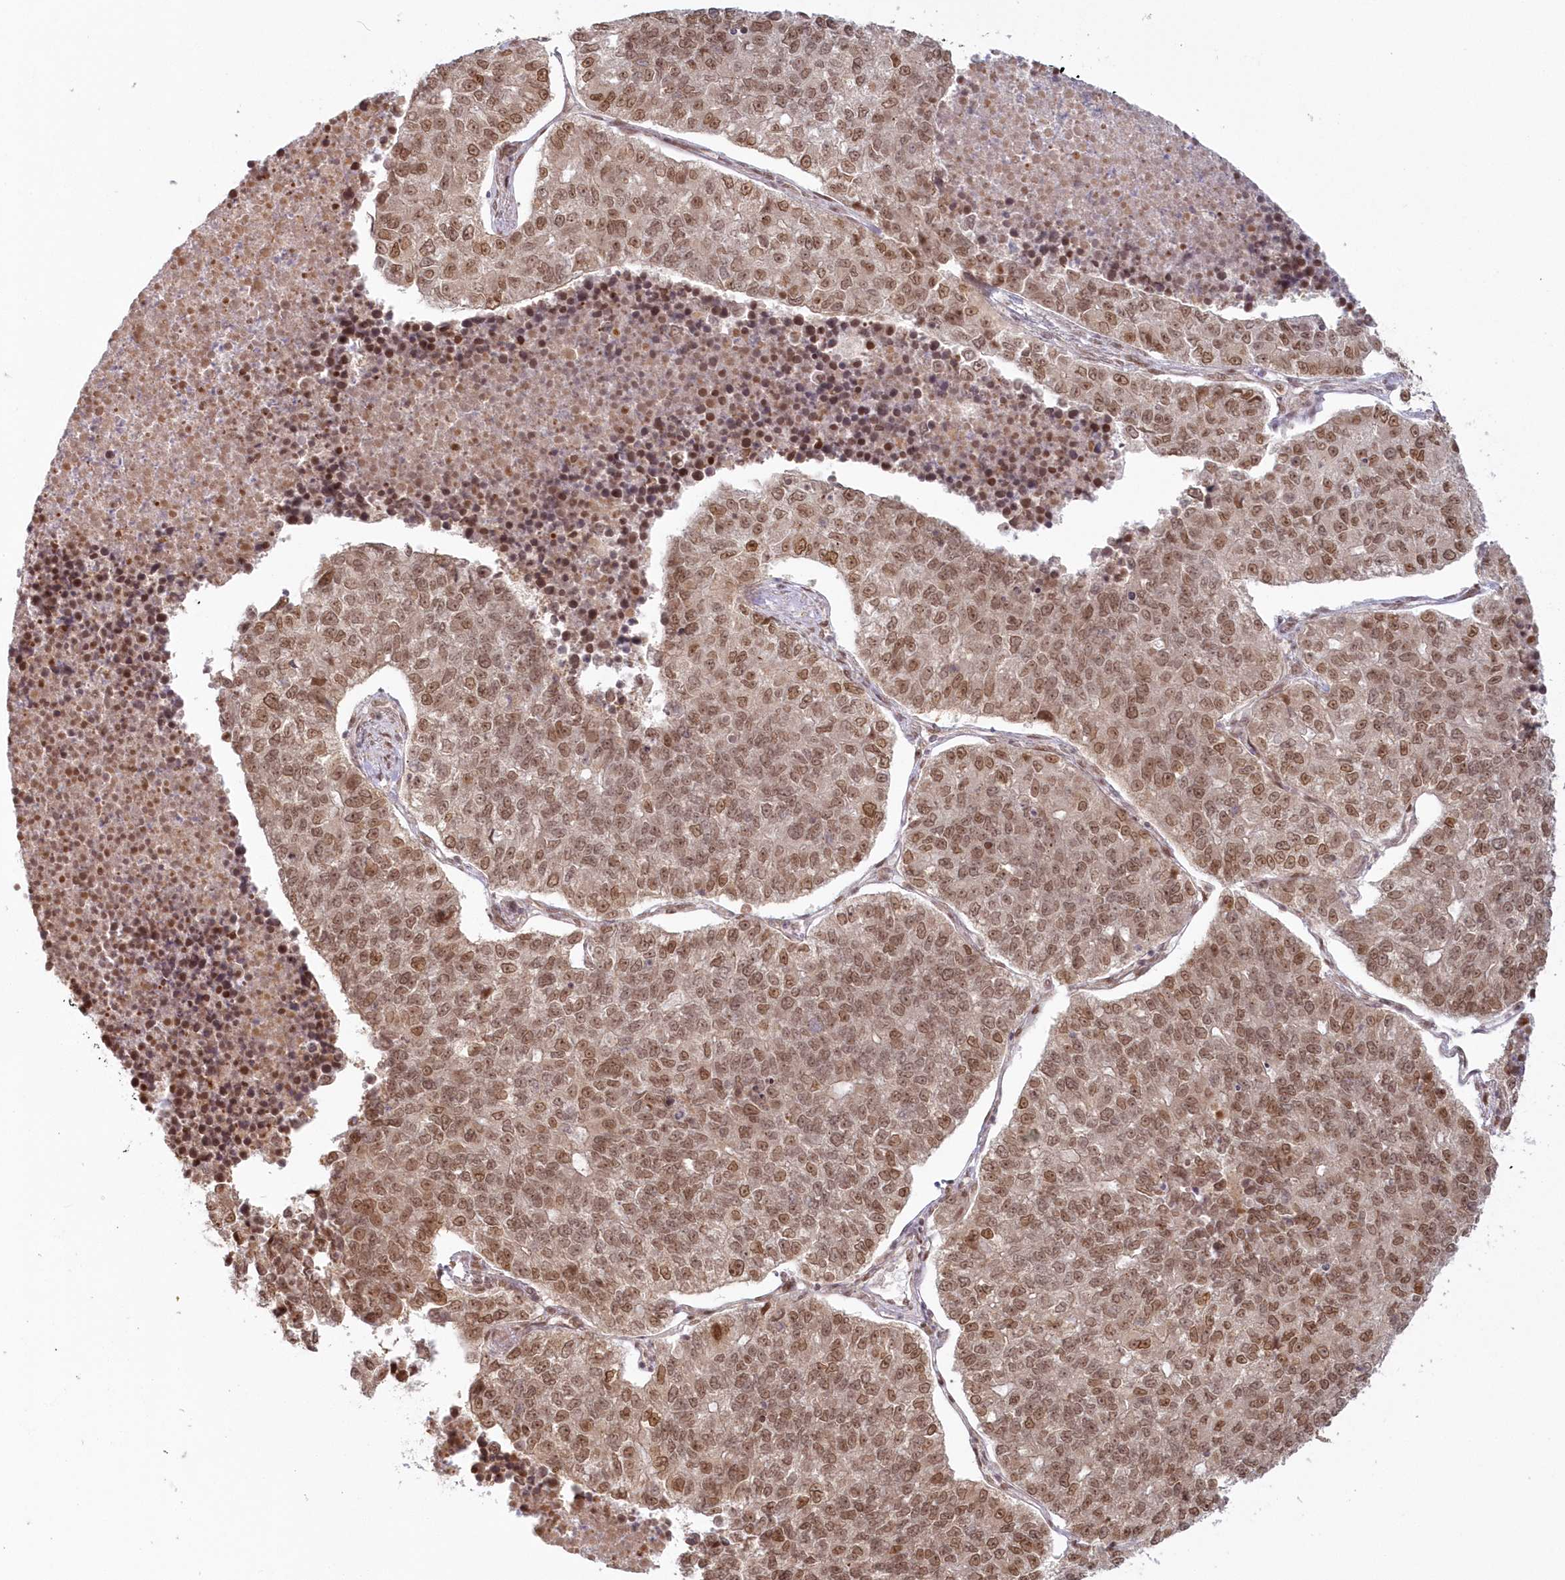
{"staining": {"intensity": "moderate", "quantity": ">75%", "location": "cytoplasmic/membranous,nuclear"}, "tissue": "lung cancer", "cell_type": "Tumor cells", "image_type": "cancer", "snomed": [{"axis": "morphology", "description": "Adenocarcinoma, NOS"}, {"axis": "topography", "description": "Lung"}], "caption": "The image displays immunohistochemical staining of lung cancer (adenocarcinoma). There is moderate cytoplasmic/membranous and nuclear staining is identified in about >75% of tumor cells.", "gene": "TOGARAM2", "patient": {"sex": "male", "age": 49}}